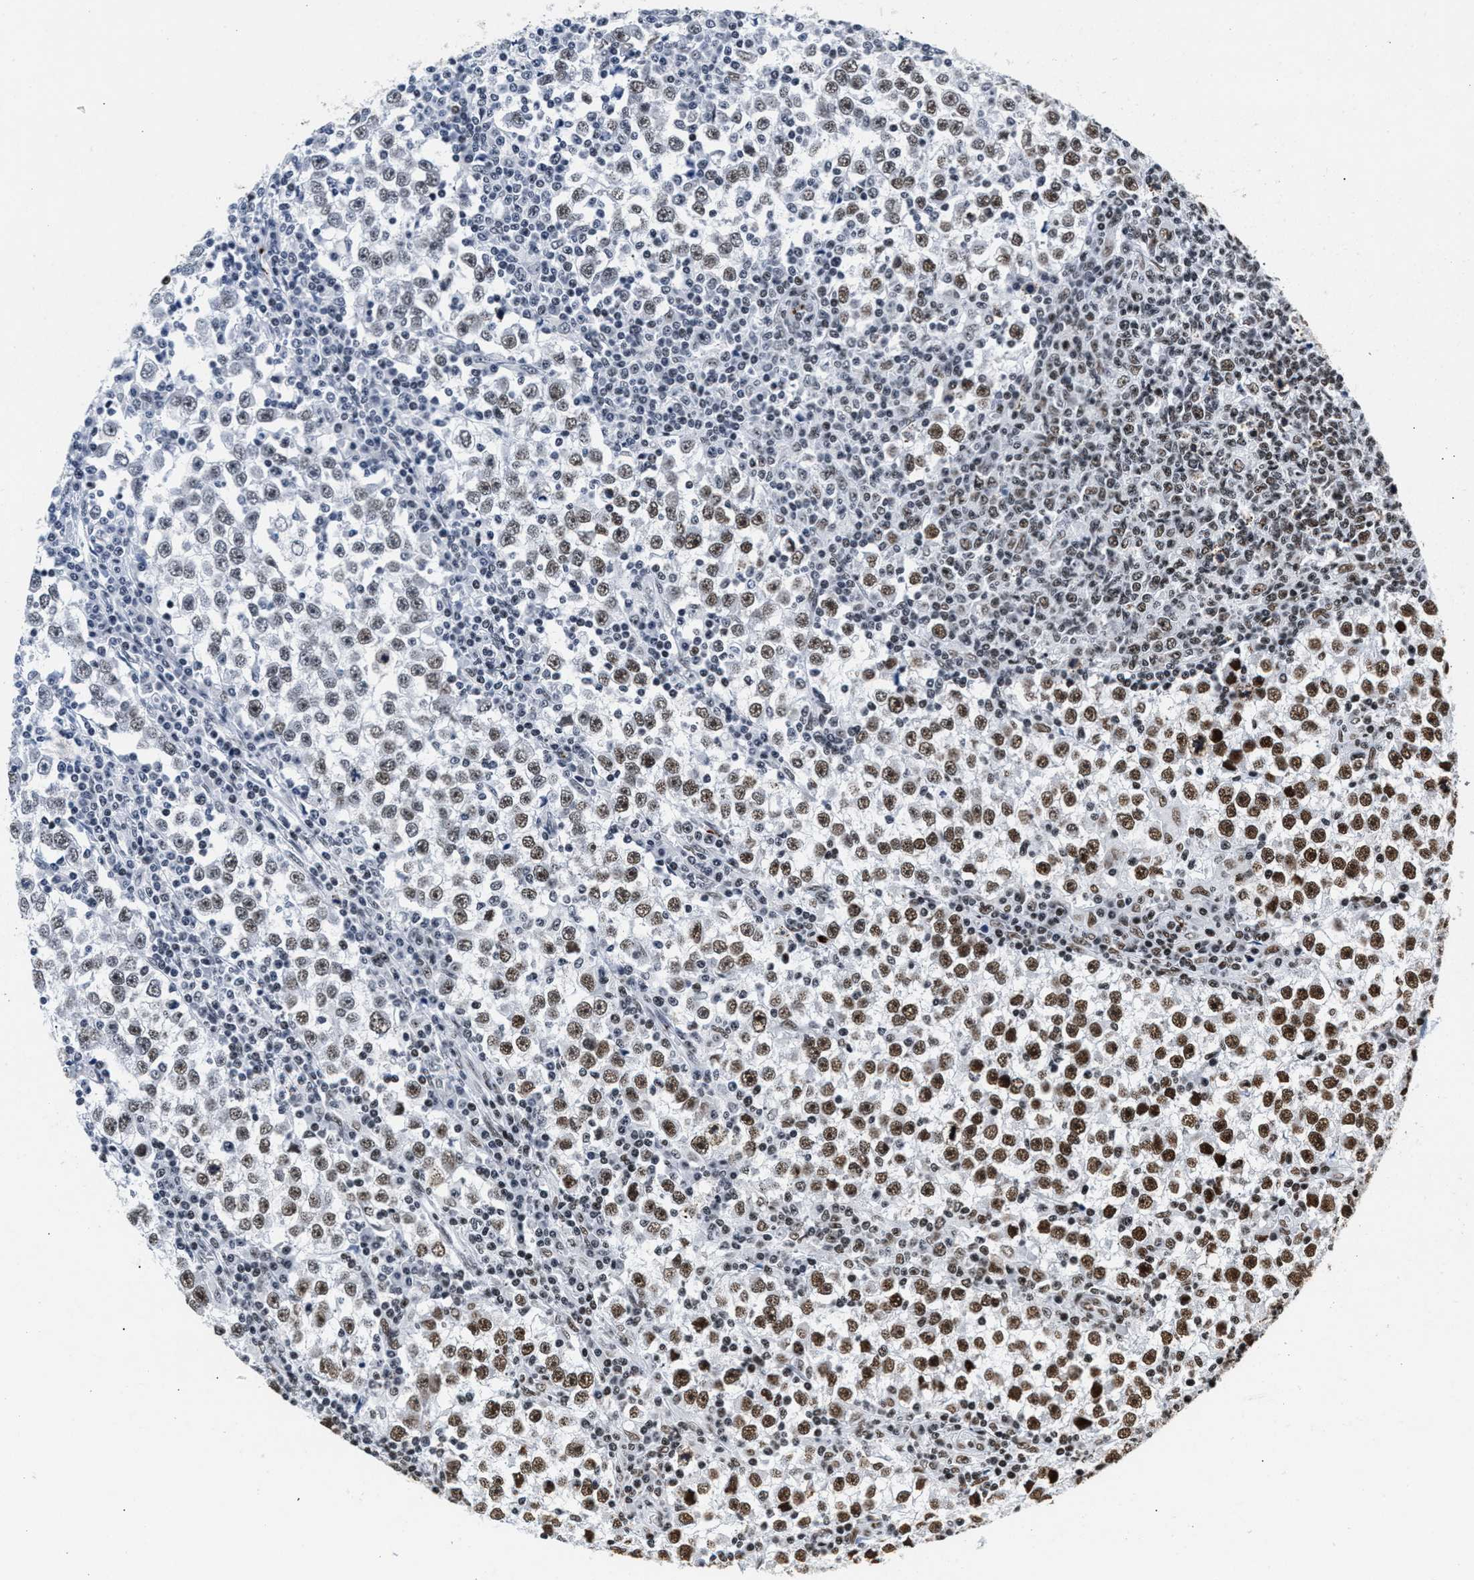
{"staining": {"intensity": "moderate", "quantity": "25%-75%", "location": "nuclear"}, "tissue": "testis cancer", "cell_type": "Tumor cells", "image_type": "cancer", "snomed": [{"axis": "morphology", "description": "Seminoma, NOS"}, {"axis": "topography", "description": "Testis"}], "caption": "The immunohistochemical stain labels moderate nuclear expression in tumor cells of testis cancer tissue. (DAB (3,3'-diaminobenzidine) IHC with brightfield microscopy, high magnification).", "gene": "RAD21", "patient": {"sex": "male", "age": 65}}